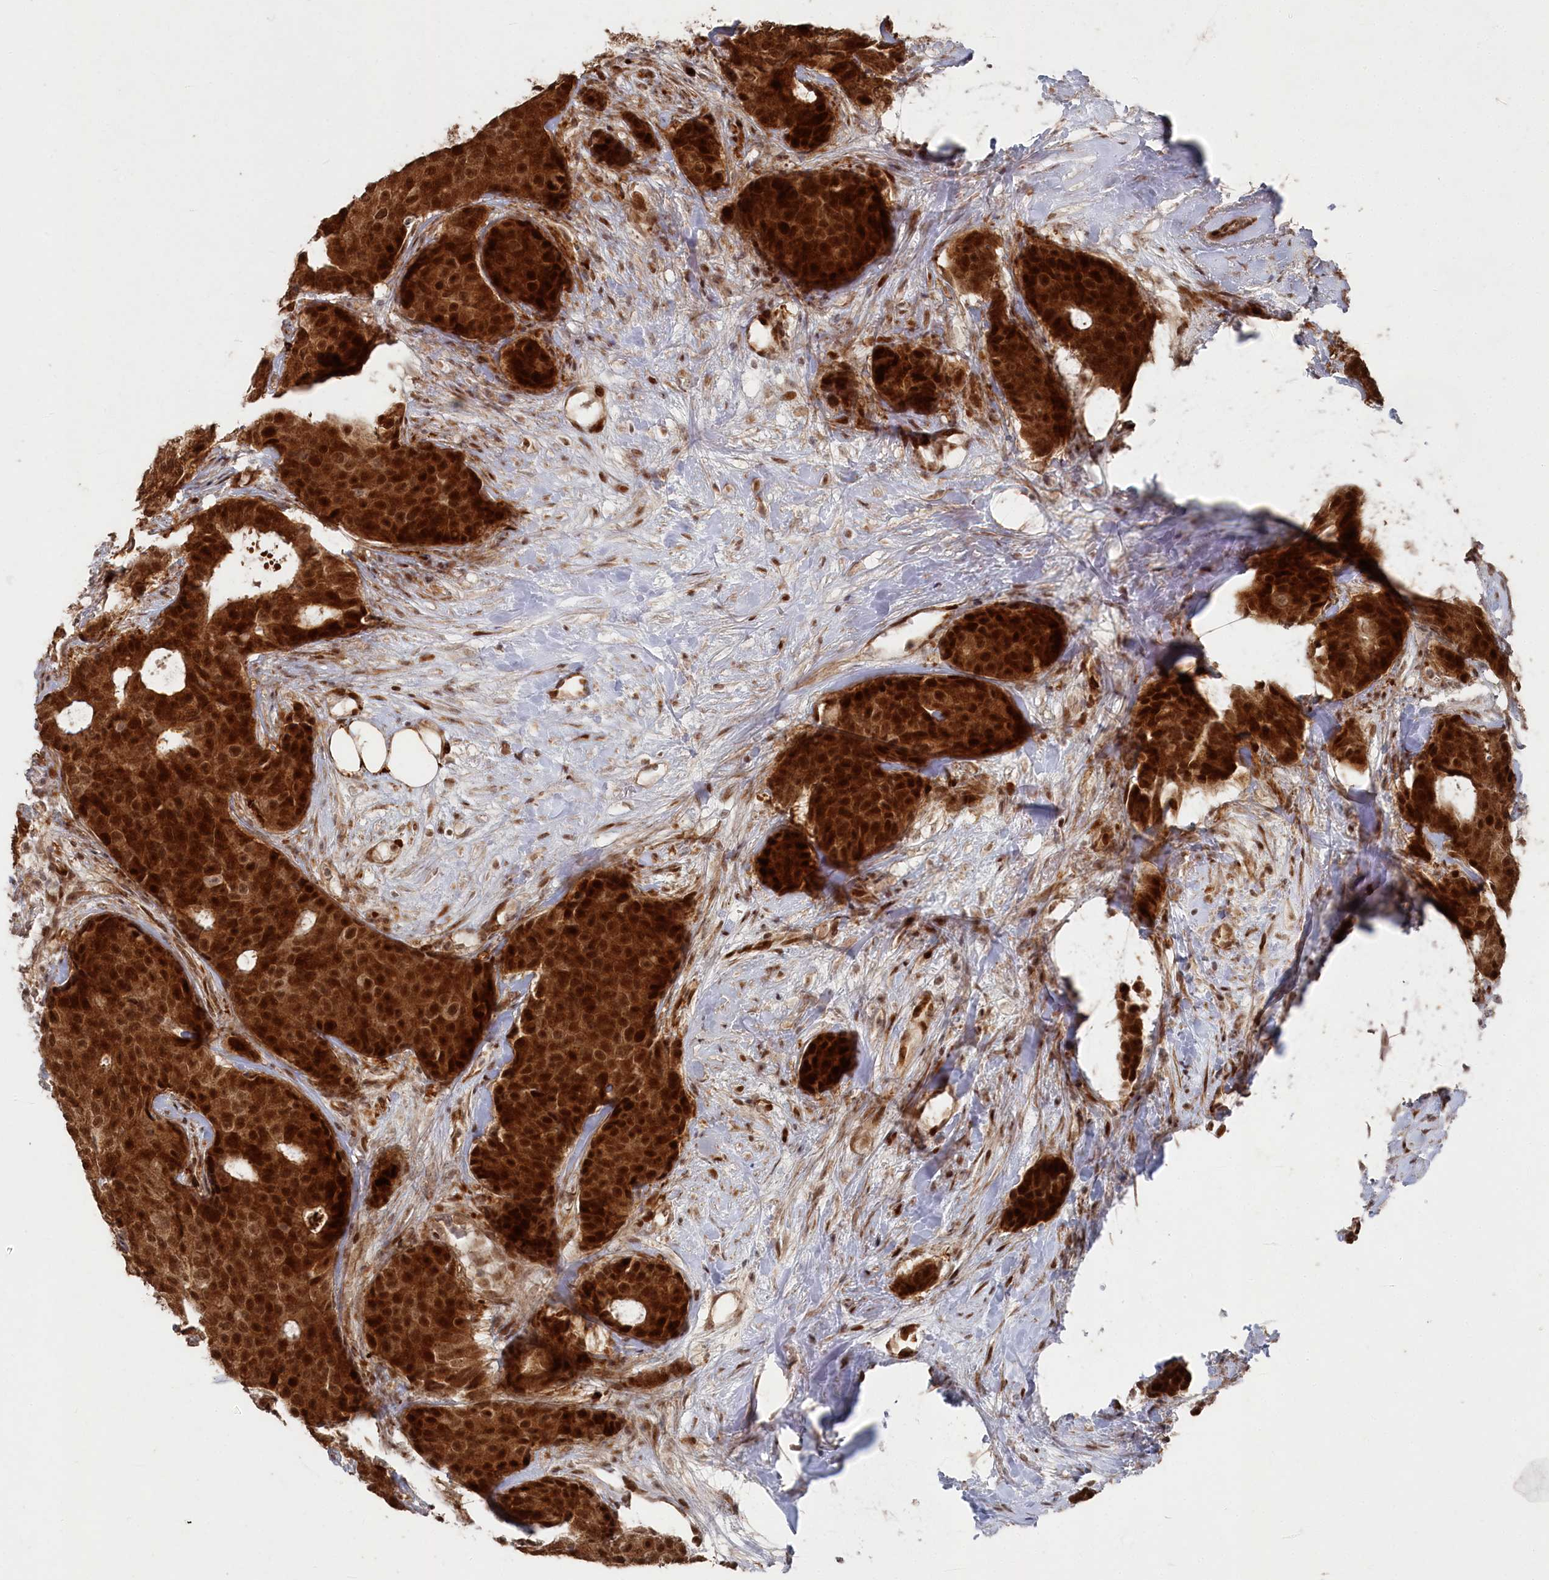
{"staining": {"intensity": "strong", "quantity": ">75%", "location": "cytoplasmic/membranous,nuclear"}, "tissue": "breast cancer", "cell_type": "Tumor cells", "image_type": "cancer", "snomed": [{"axis": "morphology", "description": "Duct carcinoma"}, {"axis": "topography", "description": "Breast"}], "caption": "Protein staining of breast intraductal carcinoma tissue displays strong cytoplasmic/membranous and nuclear staining in about >75% of tumor cells.", "gene": "POLR3A", "patient": {"sex": "female", "age": 75}}